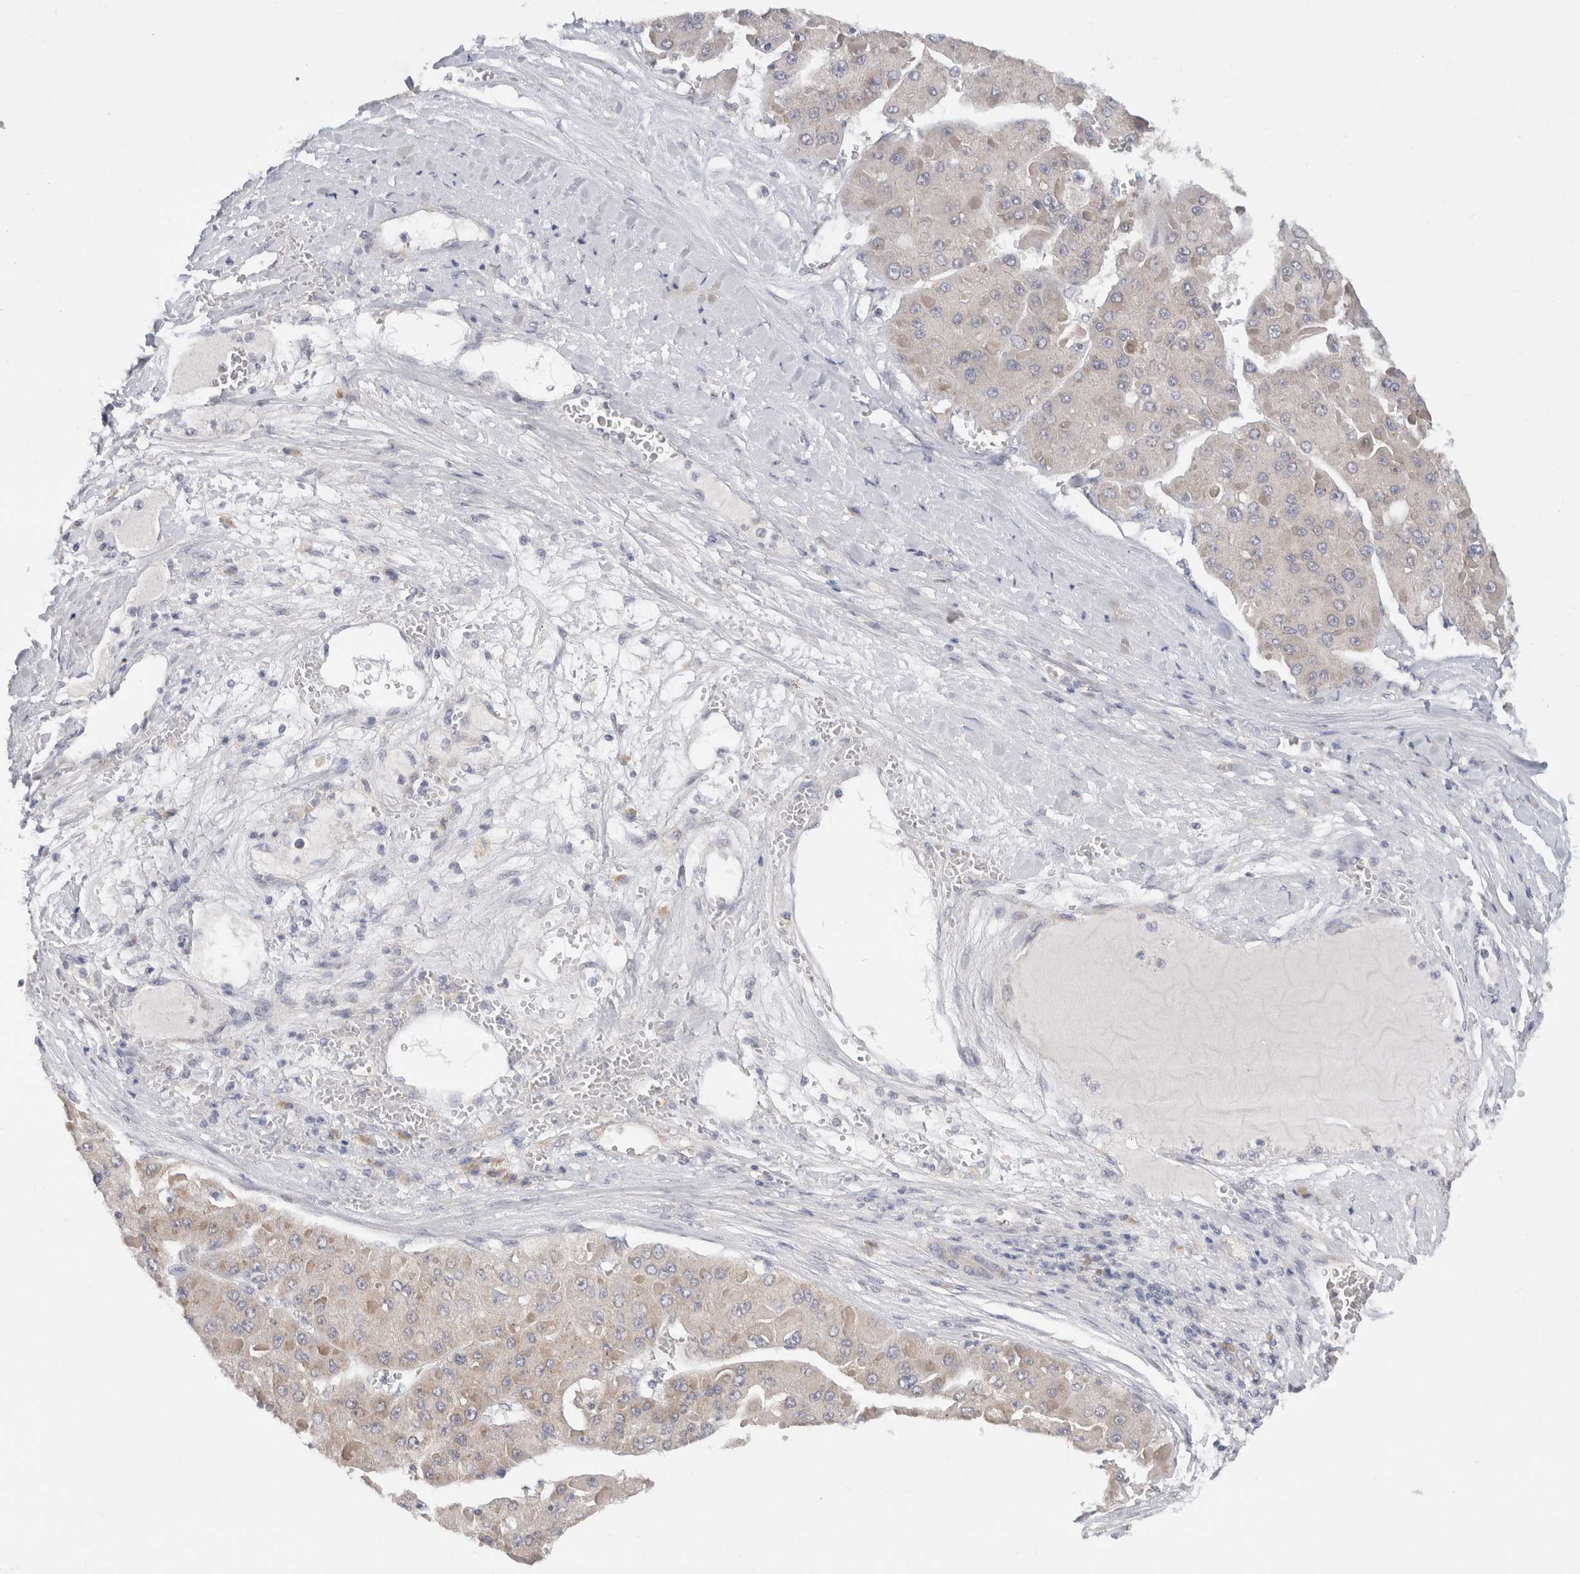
{"staining": {"intensity": "negative", "quantity": "none", "location": "none"}, "tissue": "liver cancer", "cell_type": "Tumor cells", "image_type": "cancer", "snomed": [{"axis": "morphology", "description": "Carcinoma, Hepatocellular, NOS"}, {"axis": "topography", "description": "Liver"}], "caption": "Liver cancer (hepatocellular carcinoma) was stained to show a protein in brown. There is no significant expression in tumor cells. The staining was performed using DAB to visualize the protein expression in brown, while the nuclei were stained in blue with hematoxylin (Magnification: 20x).", "gene": "CHRM4", "patient": {"sex": "female", "age": 73}}